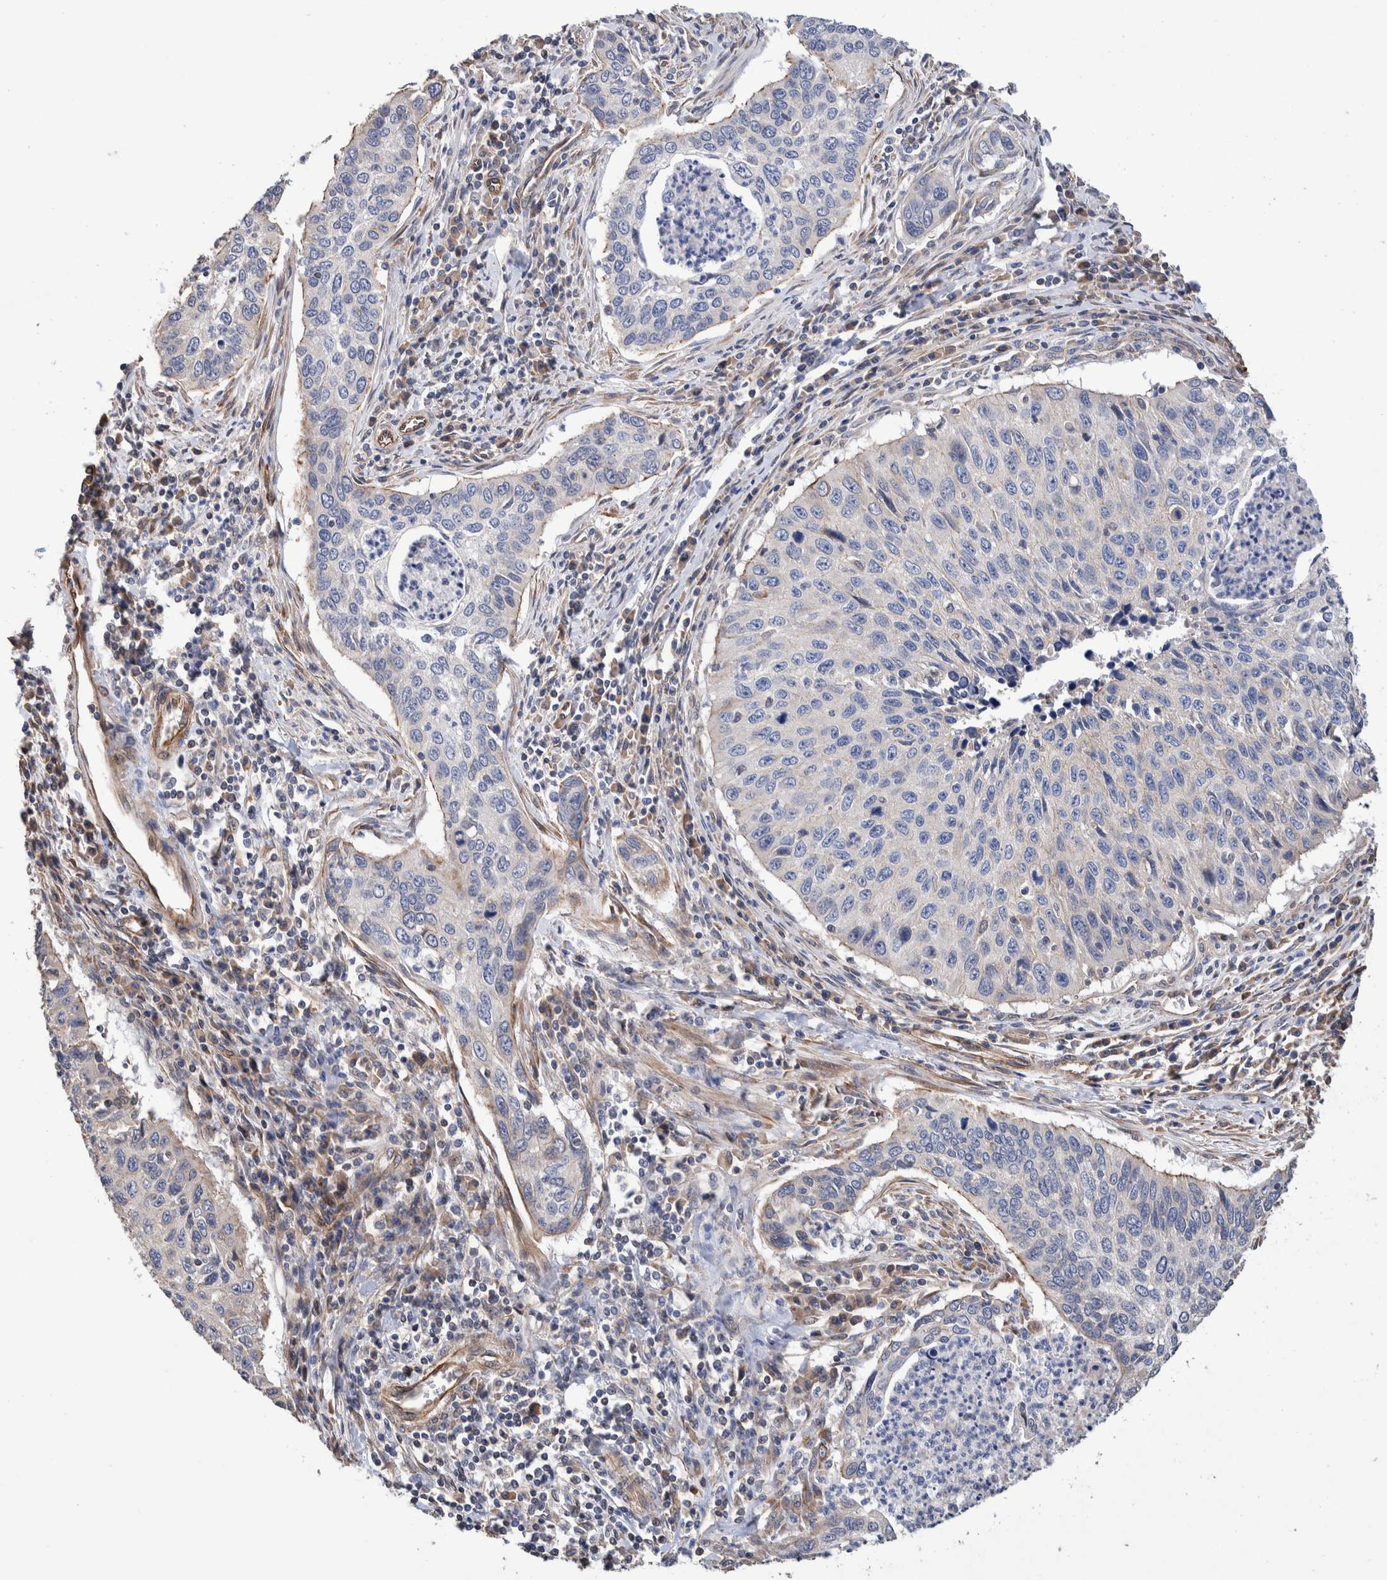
{"staining": {"intensity": "negative", "quantity": "none", "location": "none"}, "tissue": "cervical cancer", "cell_type": "Tumor cells", "image_type": "cancer", "snomed": [{"axis": "morphology", "description": "Squamous cell carcinoma, NOS"}, {"axis": "topography", "description": "Cervix"}], "caption": "The IHC photomicrograph has no significant staining in tumor cells of squamous cell carcinoma (cervical) tissue.", "gene": "SLC45A4", "patient": {"sex": "female", "age": 53}}